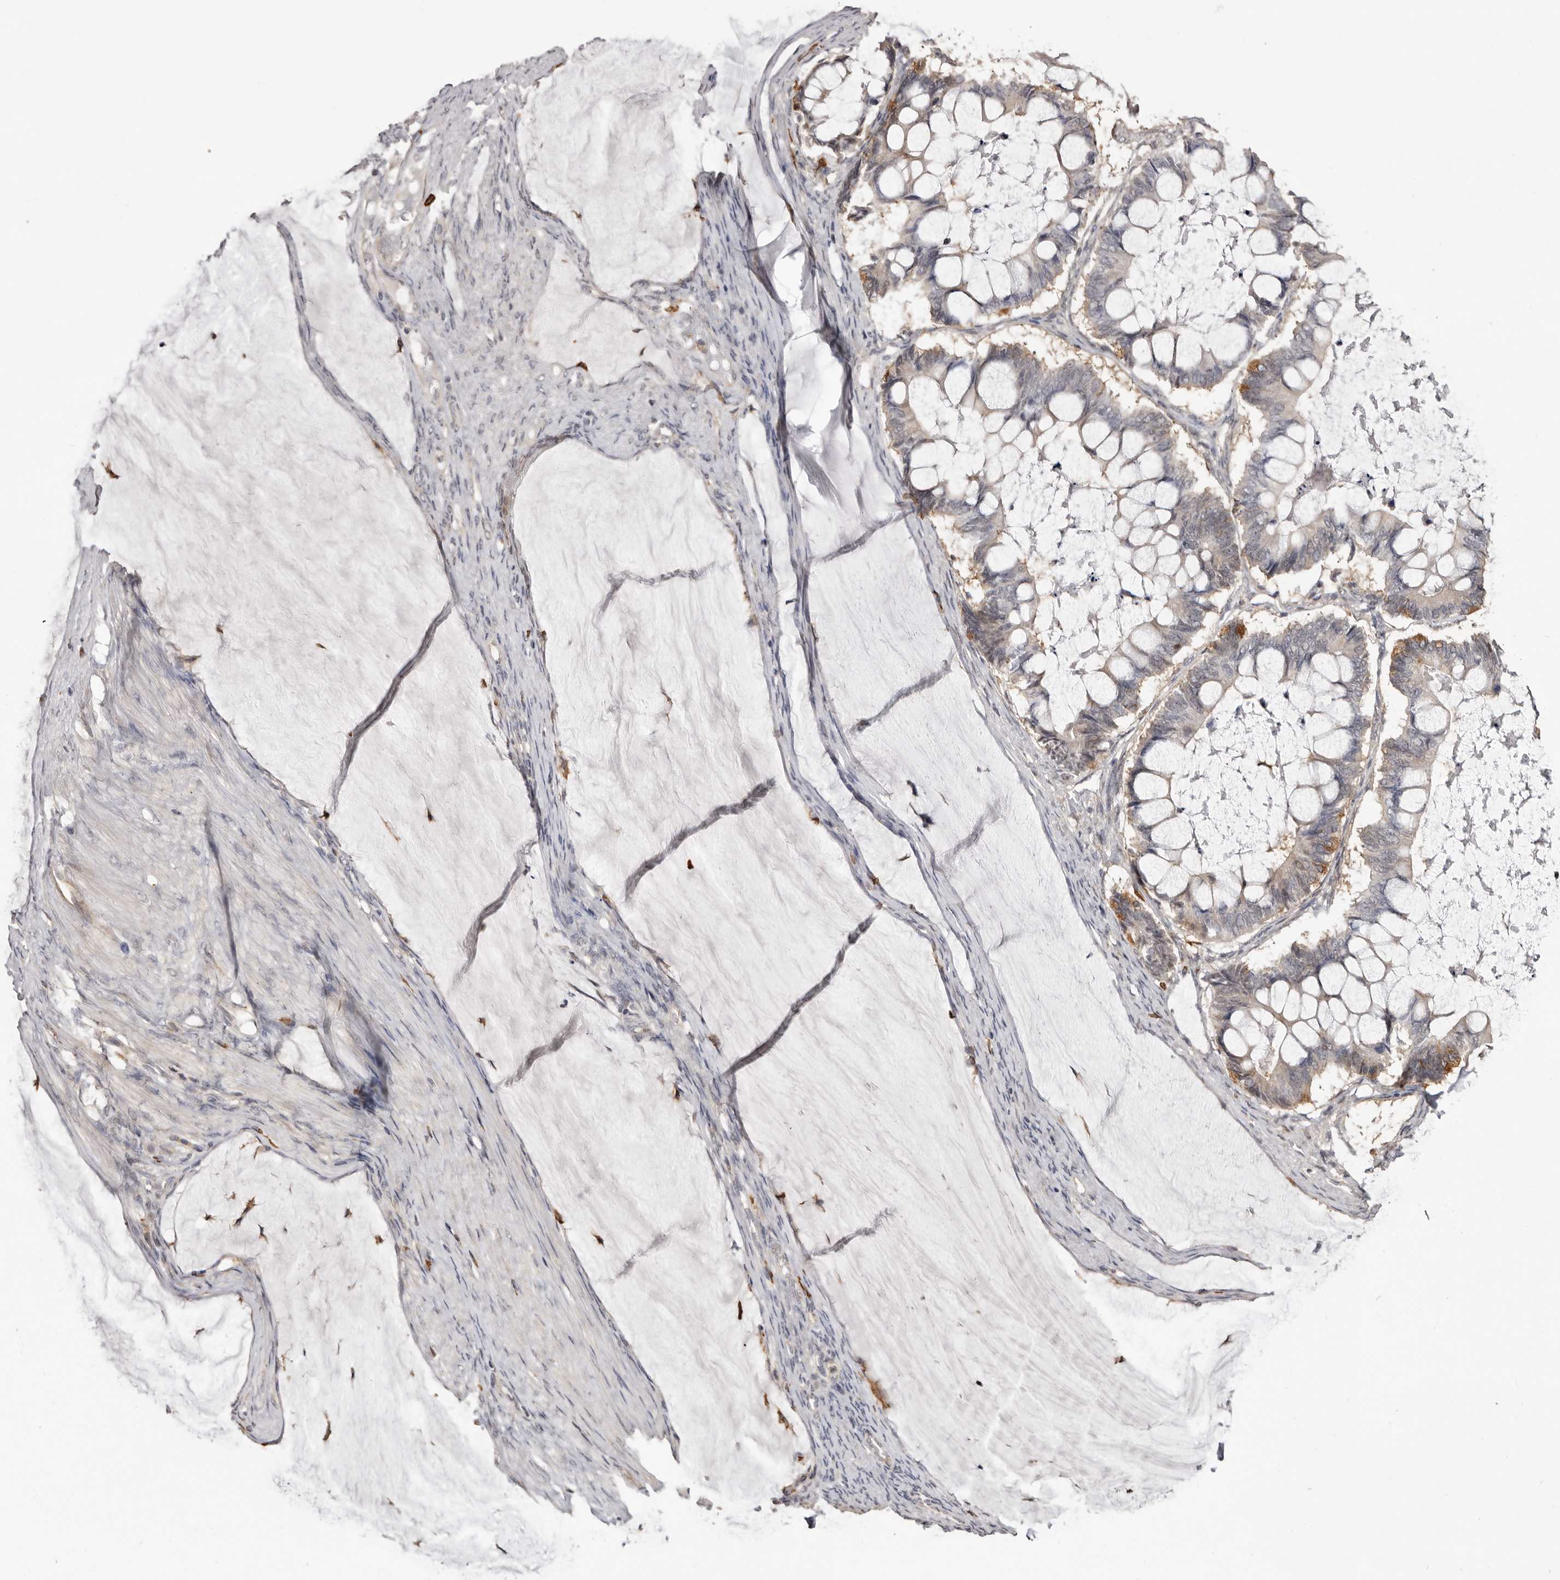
{"staining": {"intensity": "moderate", "quantity": "<25%", "location": "cytoplasmic/membranous"}, "tissue": "ovarian cancer", "cell_type": "Tumor cells", "image_type": "cancer", "snomed": [{"axis": "morphology", "description": "Cystadenocarcinoma, mucinous, NOS"}, {"axis": "topography", "description": "Ovary"}], "caption": "A micrograph of human mucinous cystadenocarcinoma (ovarian) stained for a protein demonstrates moderate cytoplasmic/membranous brown staining in tumor cells.", "gene": "TNNI1", "patient": {"sex": "female", "age": 61}}